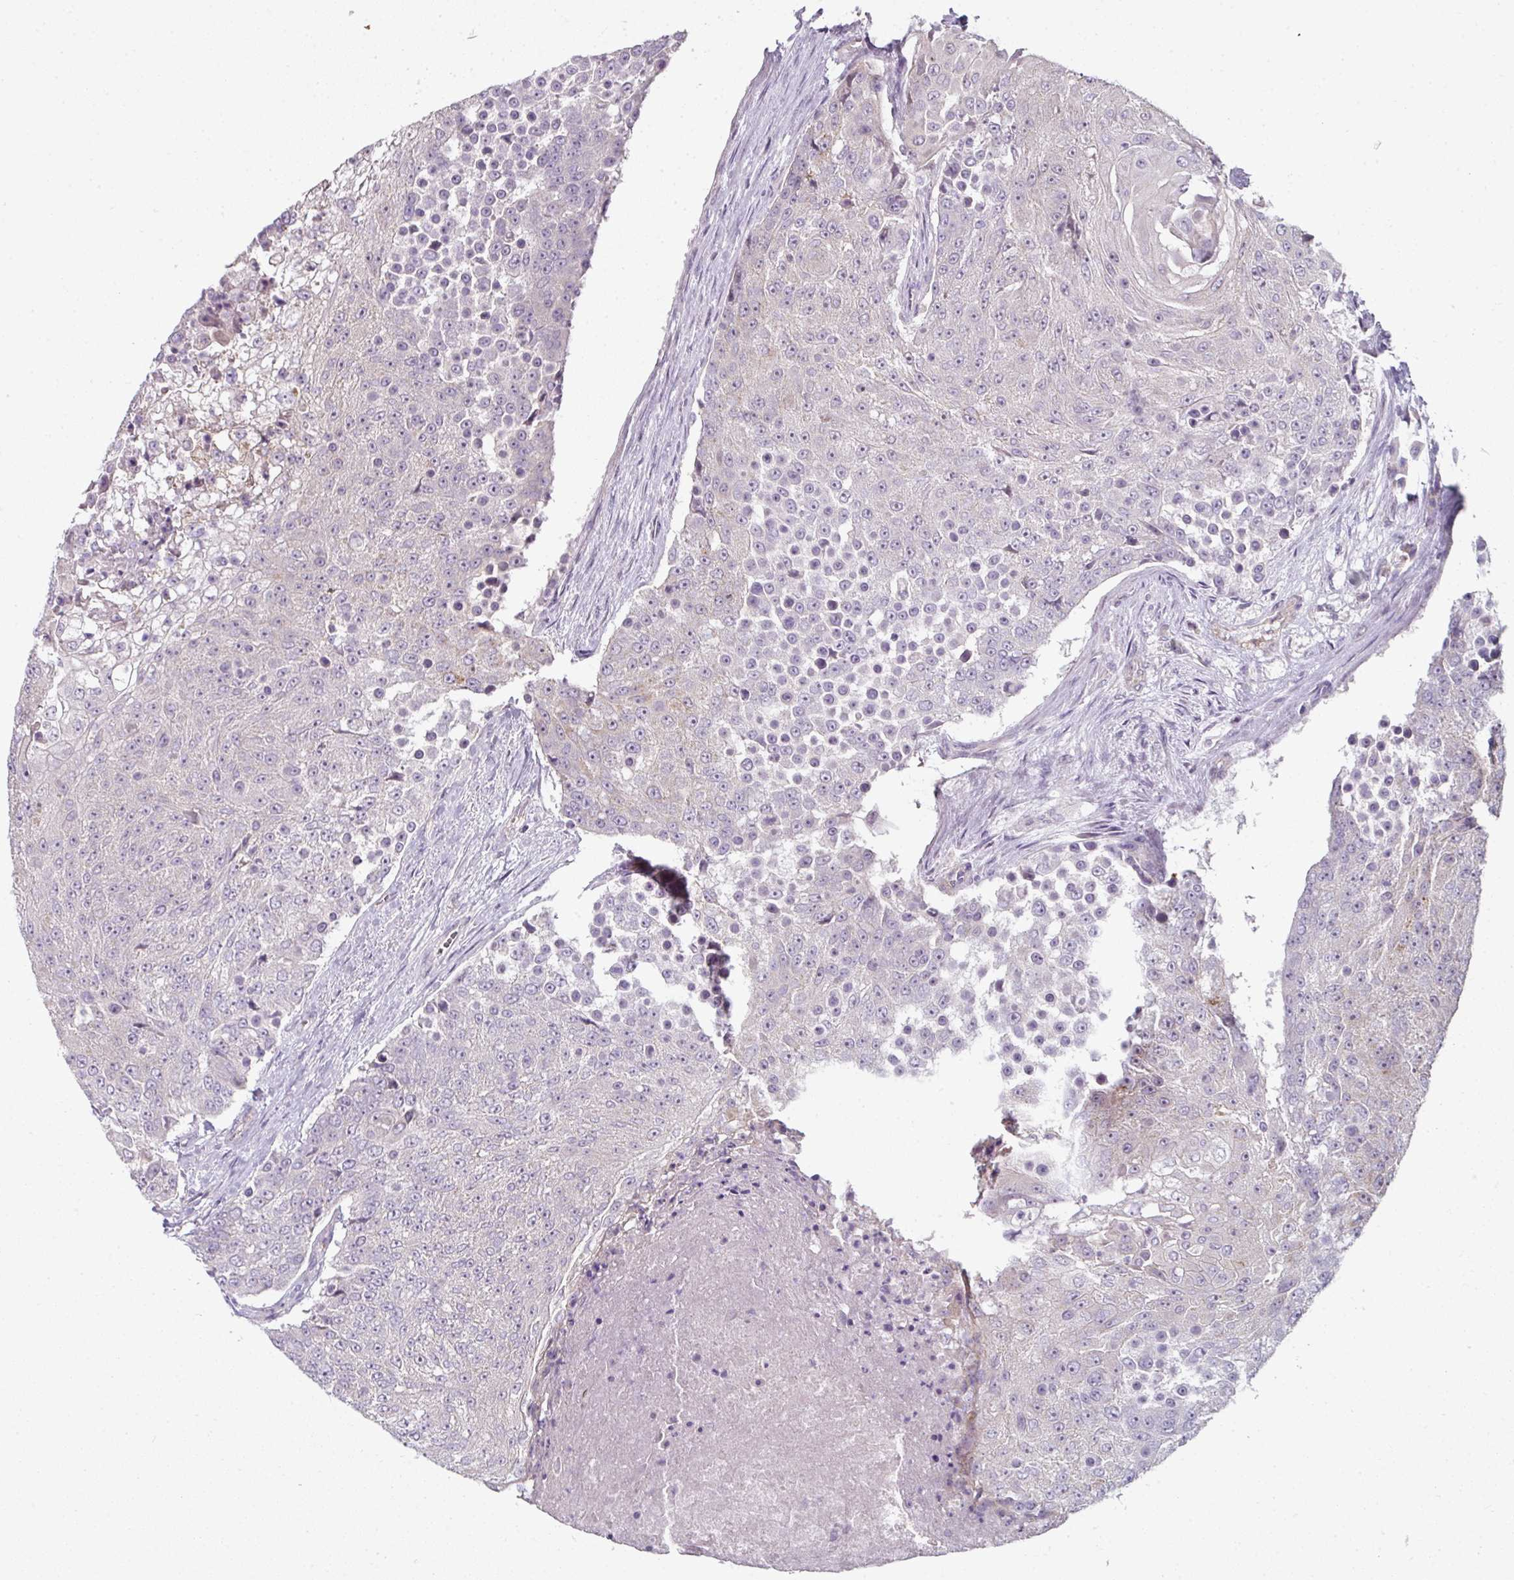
{"staining": {"intensity": "negative", "quantity": "none", "location": "none"}, "tissue": "urothelial cancer", "cell_type": "Tumor cells", "image_type": "cancer", "snomed": [{"axis": "morphology", "description": "Urothelial carcinoma, High grade"}, {"axis": "topography", "description": "Urinary bladder"}], "caption": "This is an immunohistochemistry (IHC) micrograph of human high-grade urothelial carcinoma. There is no expression in tumor cells.", "gene": "FHAD1", "patient": {"sex": "female", "age": 63}}